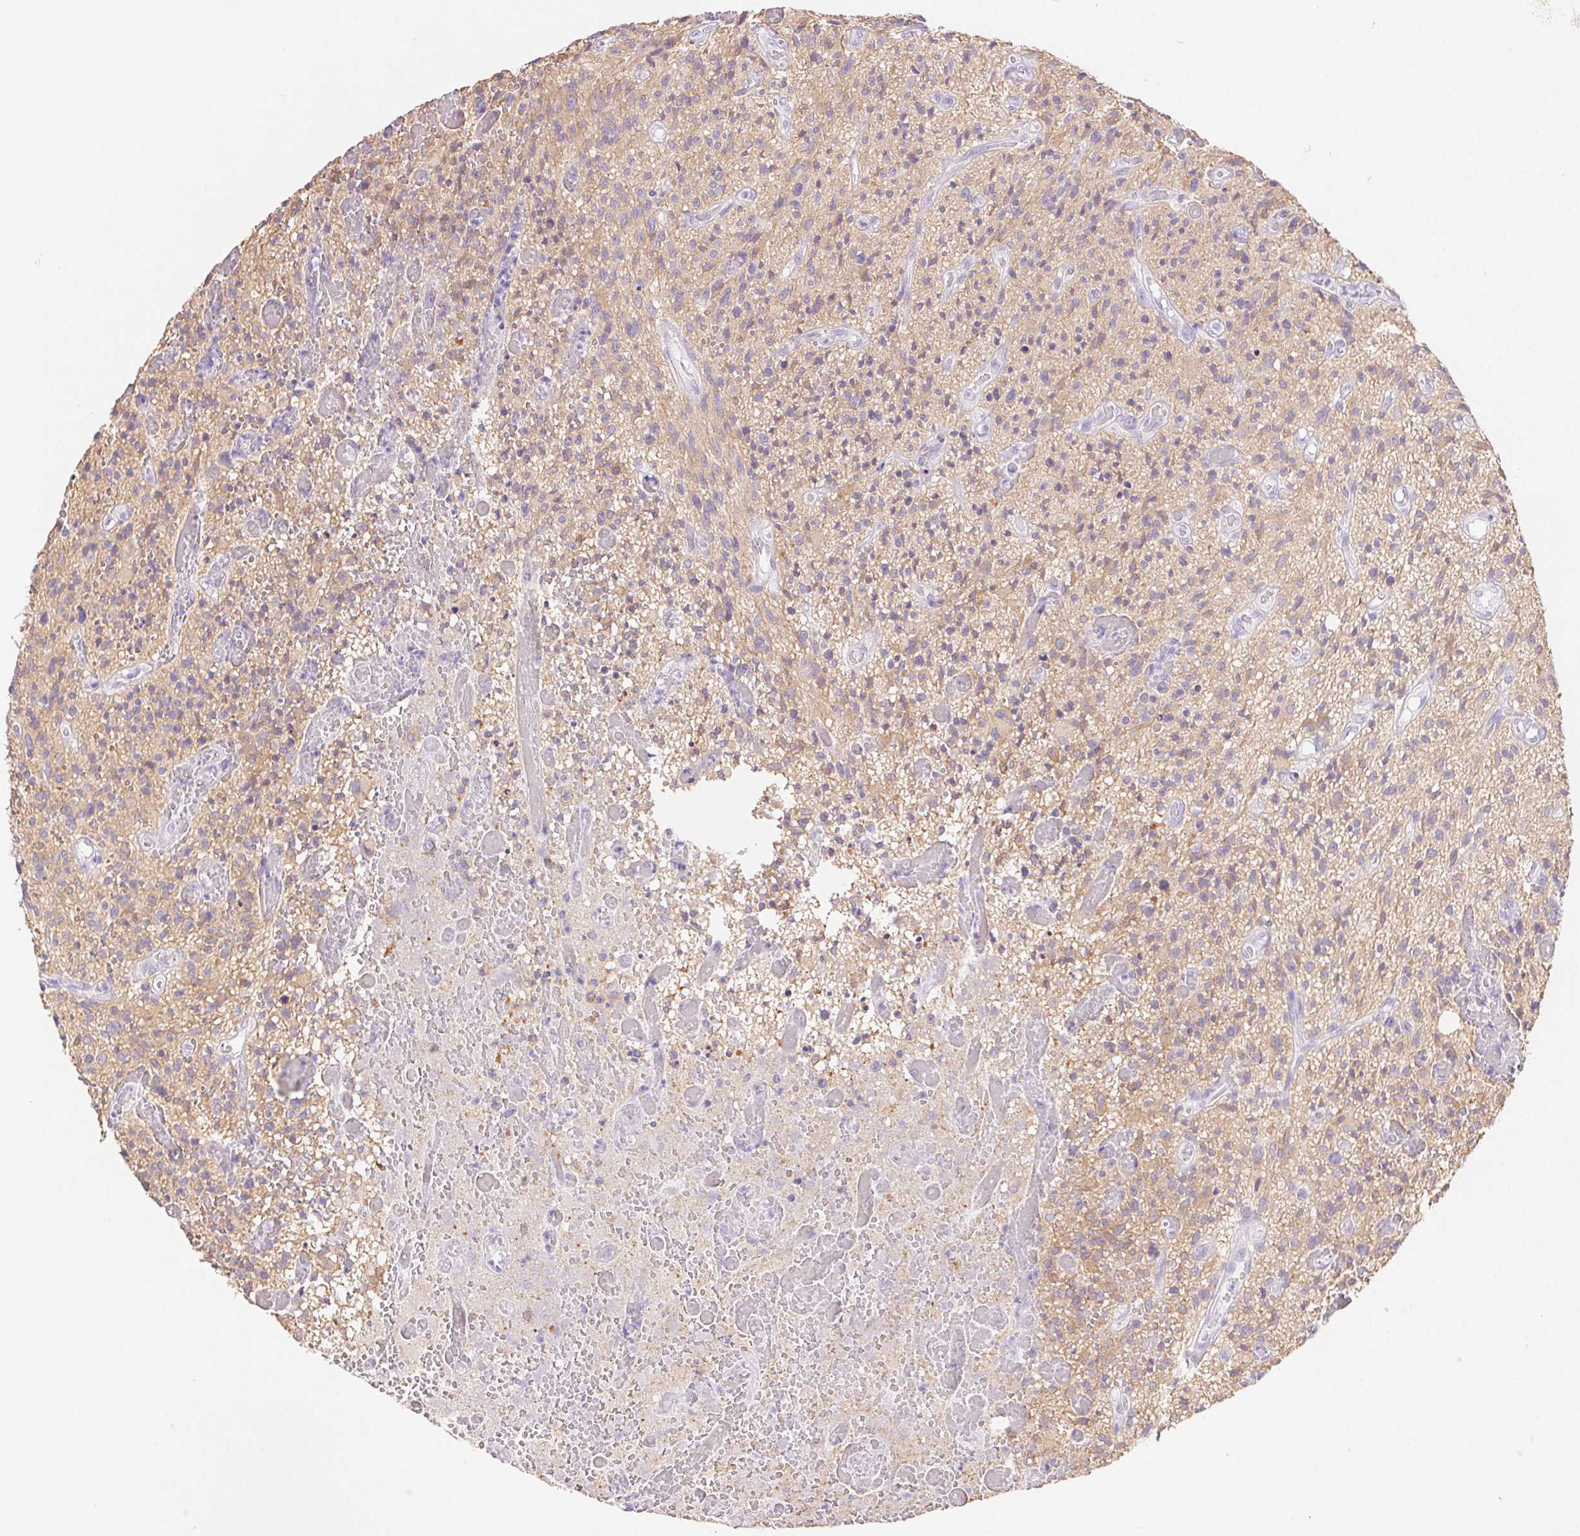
{"staining": {"intensity": "weak", "quantity": "<25%", "location": "cytoplasmic/membranous"}, "tissue": "glioma", "cell_type": "Tumor cells", "image_type": "cancer", "snomed": [{"axis": "morphology", "description": "Glioma, malignant, High grade"}, {"axis": "topography", "description": "Brain"}], "caption": "A high-resolution image shows IHC staining of malignant glioma (high-grade), which displays no significant positivity in tumor cells.", "gene": "PNLIP", "patient": {"sex": "male", "age": 75}}